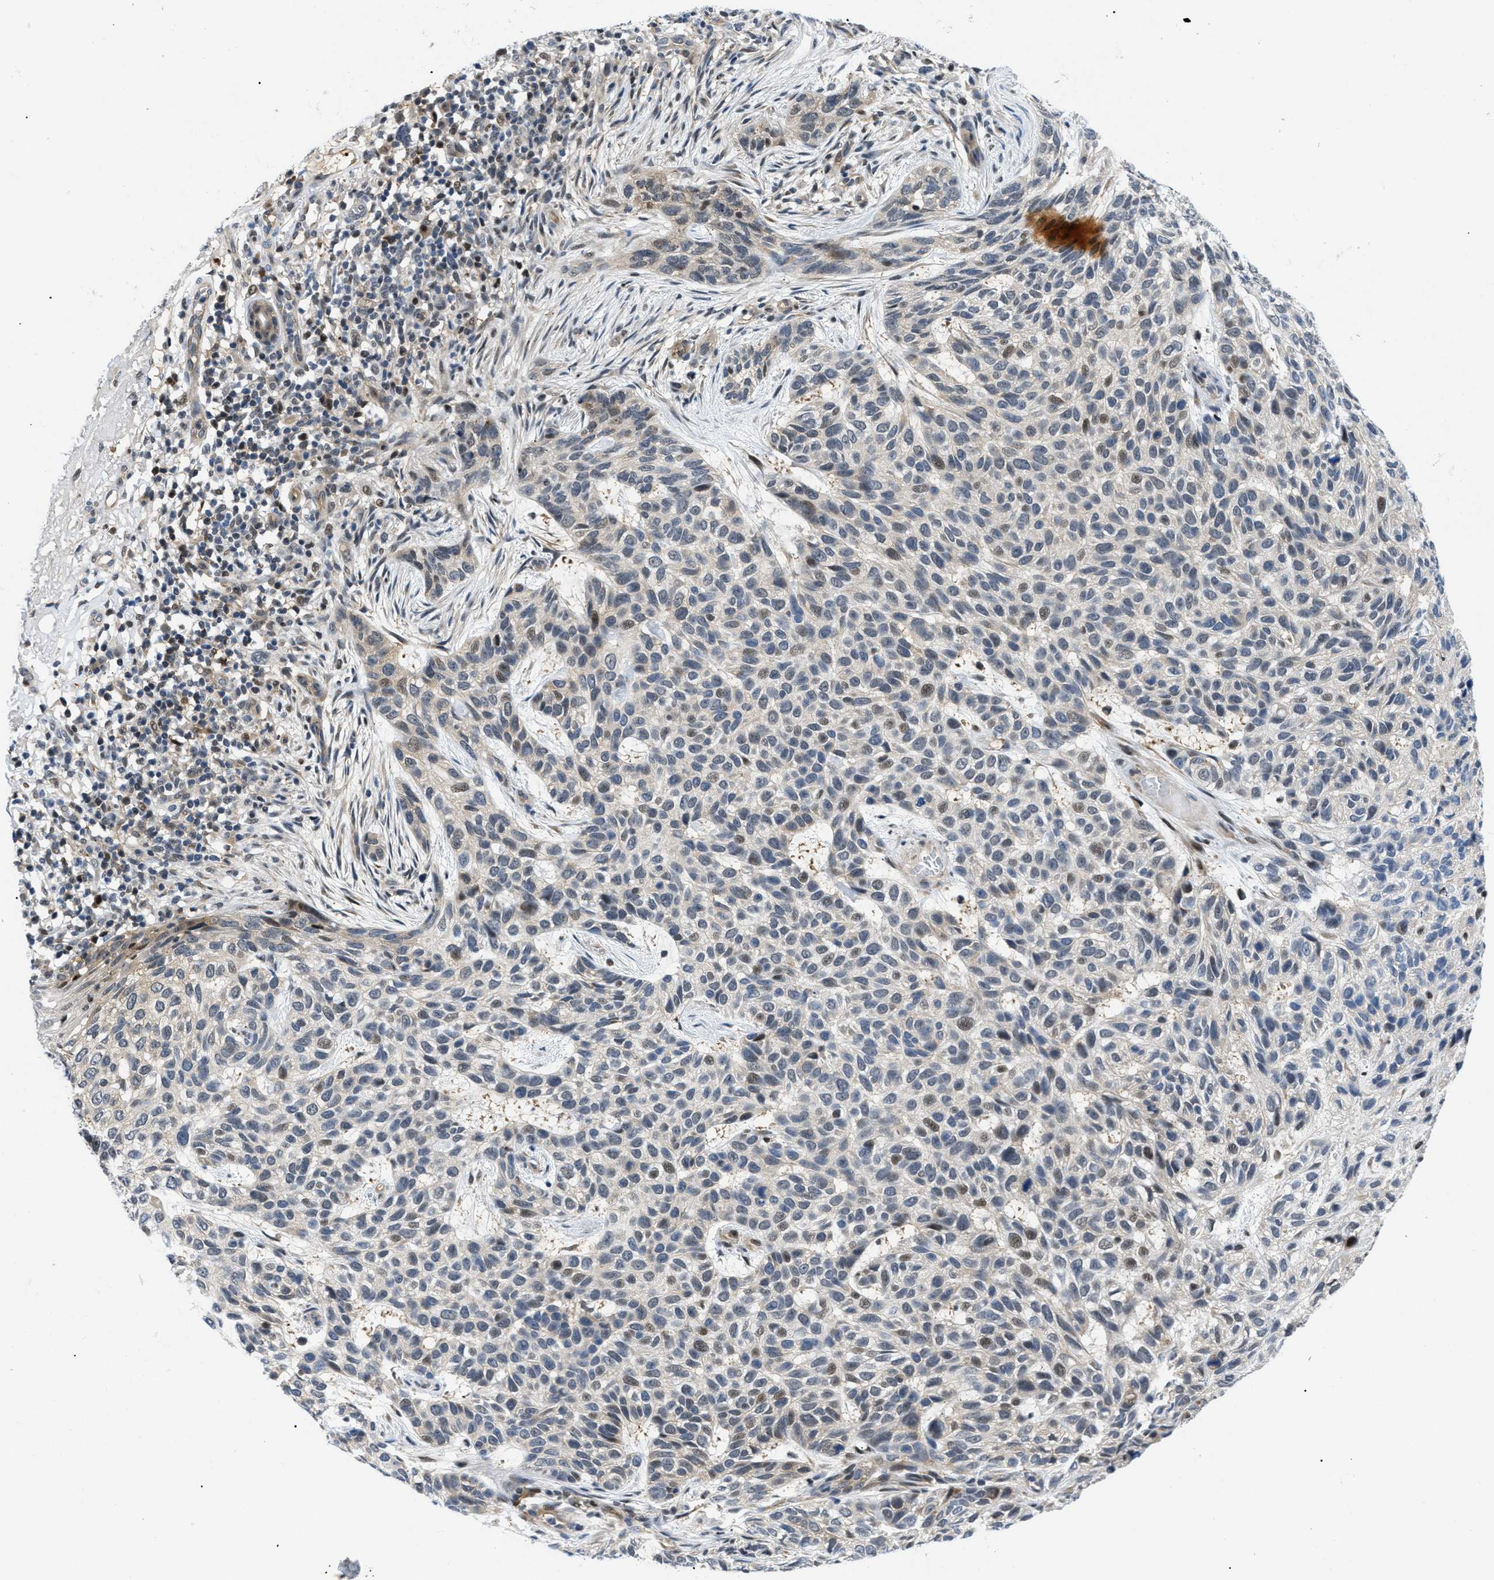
{"staining": {"intensity": "moderate", "quantity": "<25%", "location": "nuclear"}, "tissue": "skin cancer", "cell_type": "Tumor cells", "image_type": "cancer", "snomed": [{"axis": "morphology", "description": "Normal tissue, NOS"}, {"axis": "morphology", "description": "Basal cell carcinoma"}, {"axis": "topography", "description": "Skin"}], "caption": "Skin basal cell carcinoma tissue displays moderate nuclear positivity in about <25% of tumor cells, visualized by immunohistochemistry.", "gene": "SLC29A2", "patient": {"sex": "male", "age": 79}}